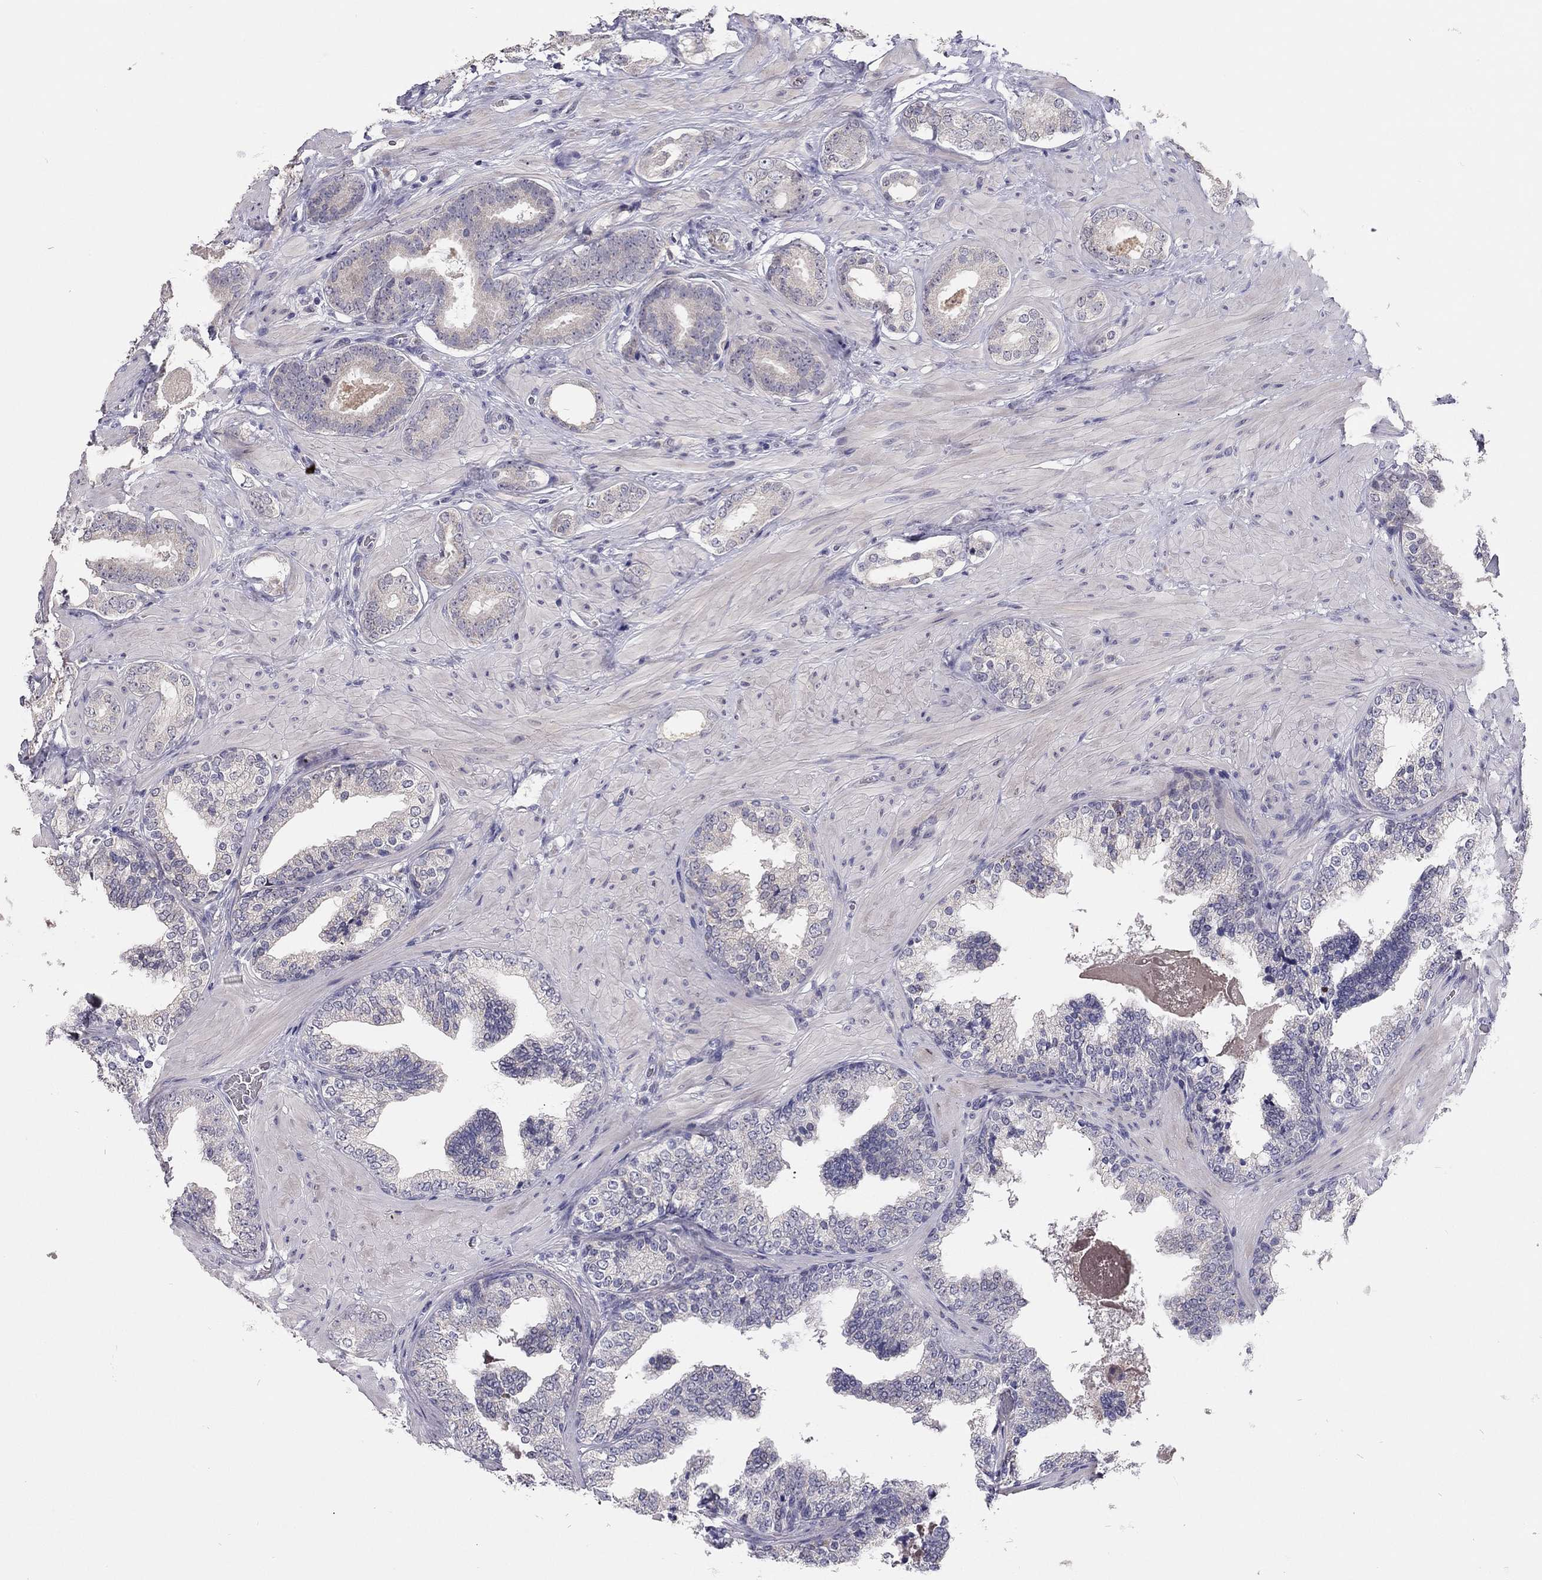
{"staining": {"intensity": "negative", "quantity": "none", "location": "none"}, "tissue": "prostate cancer", "cell_type": "Tumor cells", "image_type": "cancer", "snomed": [{"axis": "morphology", "description": "Adenocarcinoma, Low grade"}, {"axis": "topography", "description": "Prostate"}], "caption": "Immunohistochemistry (IHC) micrograph of prostate low-grade adenocarcinoma stained for a protein (brown), which demonstrates no expression in tumor cells. The staining was performed using DAB to visualize the protein expression in brown, while the nuclei were stained in blue with hematoxylin (Magnification: 20x).", "gene": "SCARB1", "patient": {"sex": "male", "age": 60}}